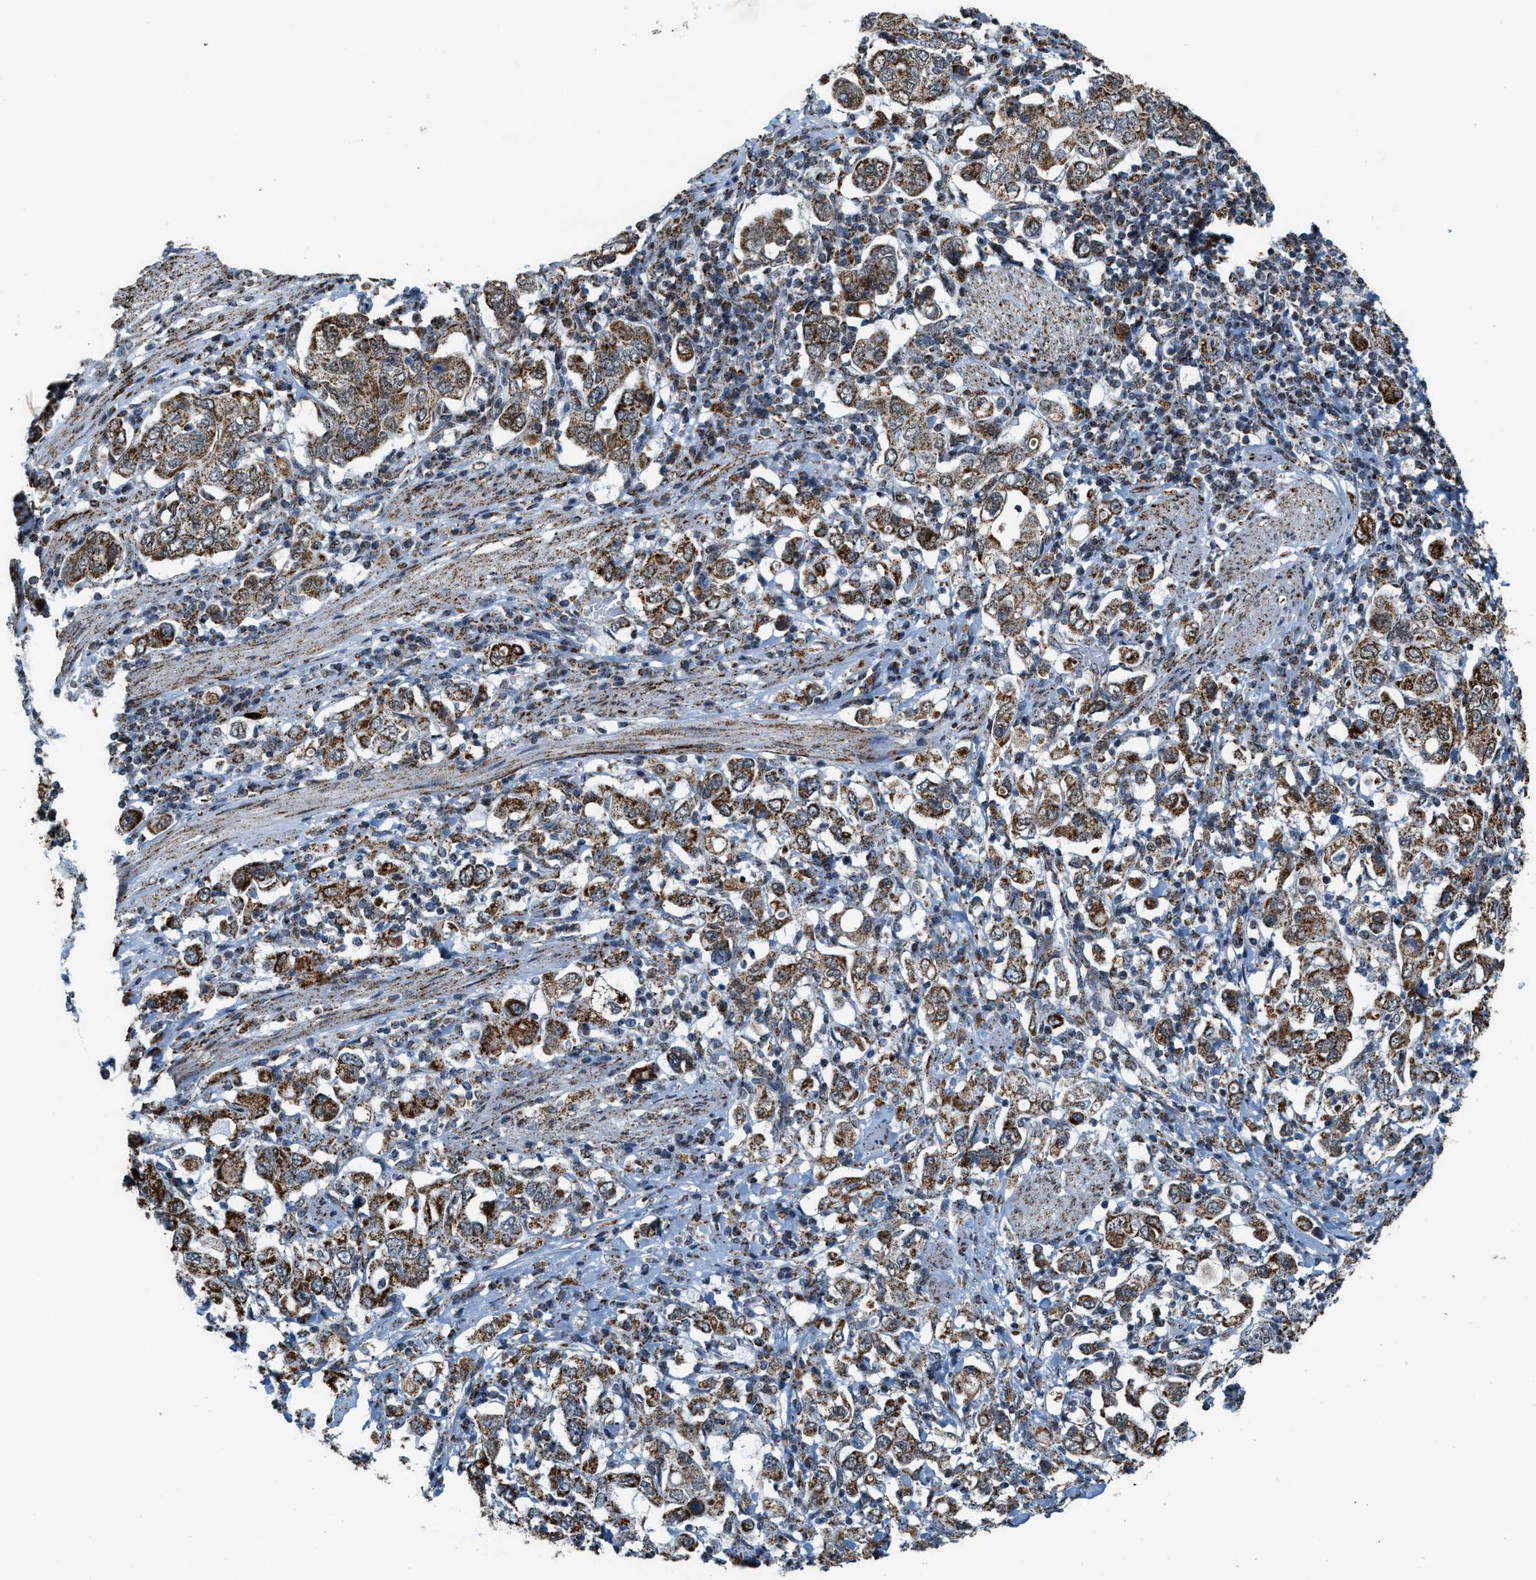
{"staining": {"intensity": "moderate", "quantity": ">75%", "location": "cytoplasmic/membranous"}, "tissue": "stomach cancer", "cell_type": "Tumor cells", "image_type": "cancer", "snomed": [{"axis": "morphology", "description": "Adenocarcinoma, NOS"}, {"axis": "topography", "description": "Stomach, upper"}], "caption": "Brown immunohistochemical staining in stomach adenocarcinoma demonstrates moderate cytoplasmic/membranous positivity in about >75% of tumor cells.", "gene": "HIBADH", "patient": {"sex": "male", "age": 62}}